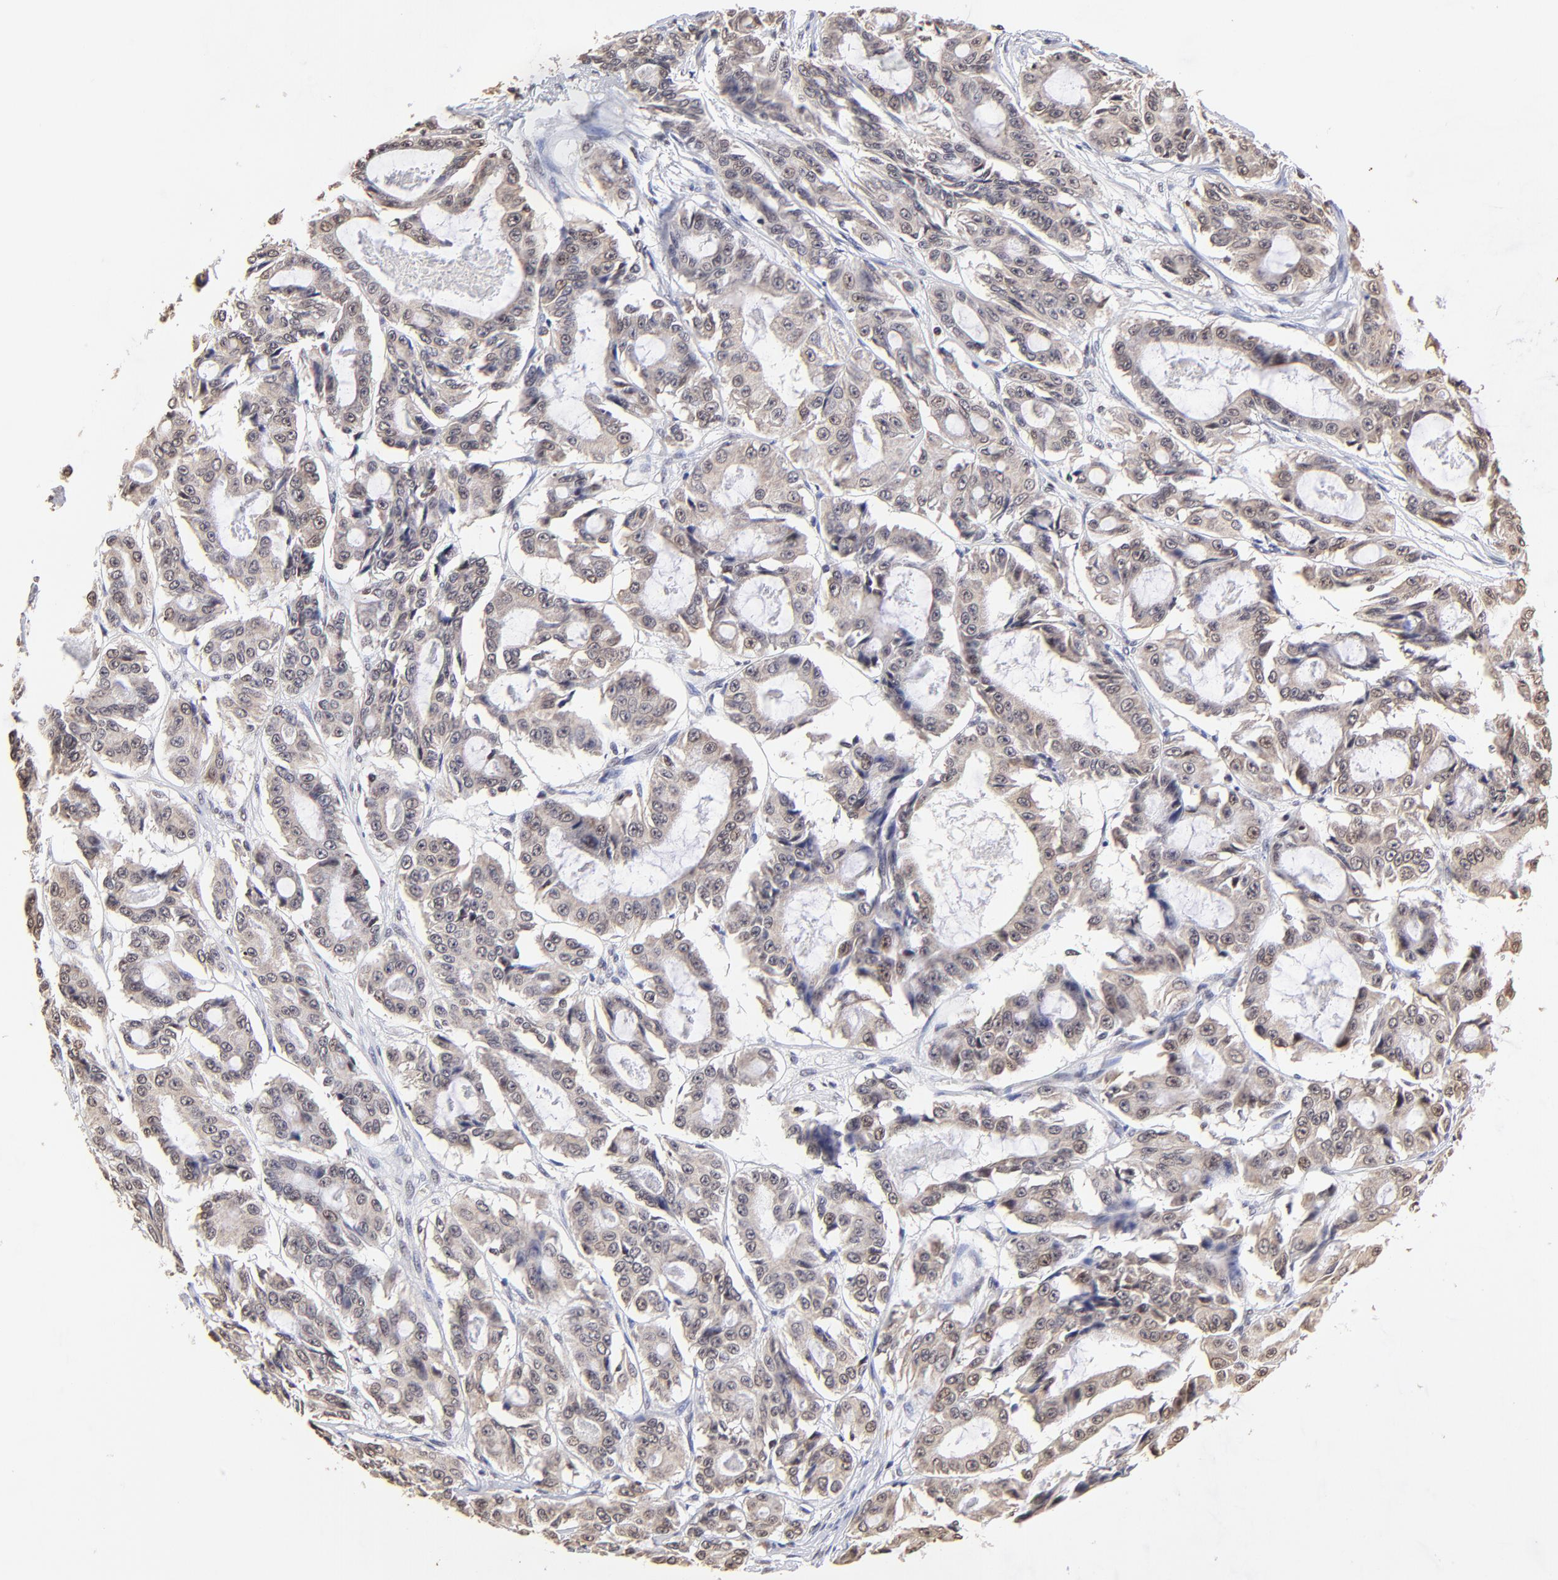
{"staining": {"intensity": "weak", "quantity": ">75%", "location": "cytoplasmic/membranous"}, "tissue": "ovarian cancer", "cell_type": "Tumor cells", "image_type": "cancer", "snomed": [{"axis": "morphology", "description": "Carcinoma, endometroid"}, {"axis": "topography", "description": "Ovary"}], "caption": "An IHC micrograph of tumor tissue is shown. Protein staining in brown shows weak cytoplasmic/membranous positivity in ovarian endometroid carcinoma within tumor cells.", "gene": "ZNF670", "patient": {"sex": "female", "age": 61}}